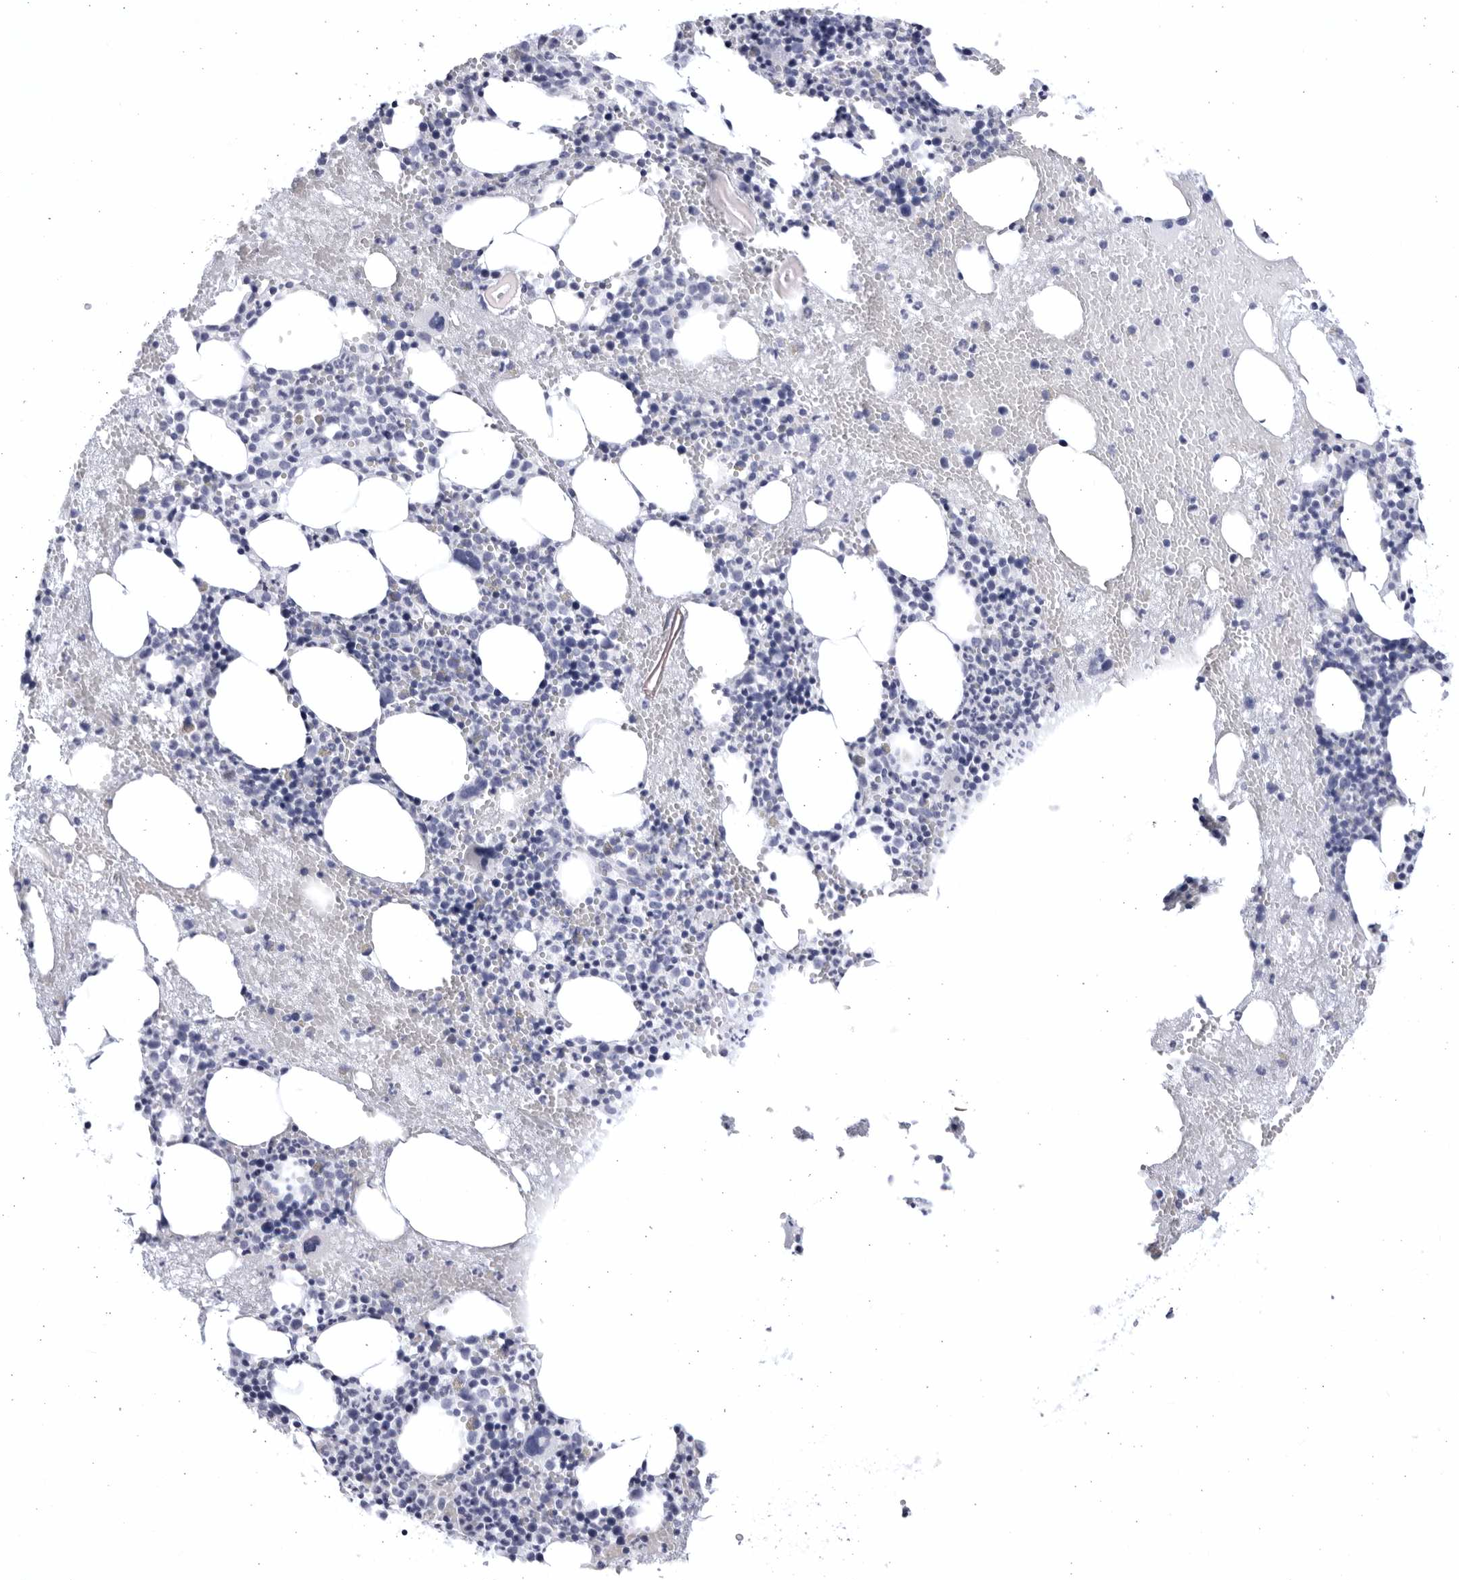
{"staining": {"intensity": "negative", "quantity": "none", "location": "none"}, "tissue": "bone marrow", "cell_type": "Hematopoietic cells", "image_type": "normal", "snomed": [{"axis": "morphology", "description": "Normal tissue, NOS"}, {"axis": "morphology", "description": "Inflammation, NOS"}, {"axis": "topography", "description": "Bone marrow"}], "caption": "The photomicrograph displays no staining of hematopoietic cells in normal bone marrow.", "gene": "CCDC181", "patient": {"sex": "female", "age": 48}}